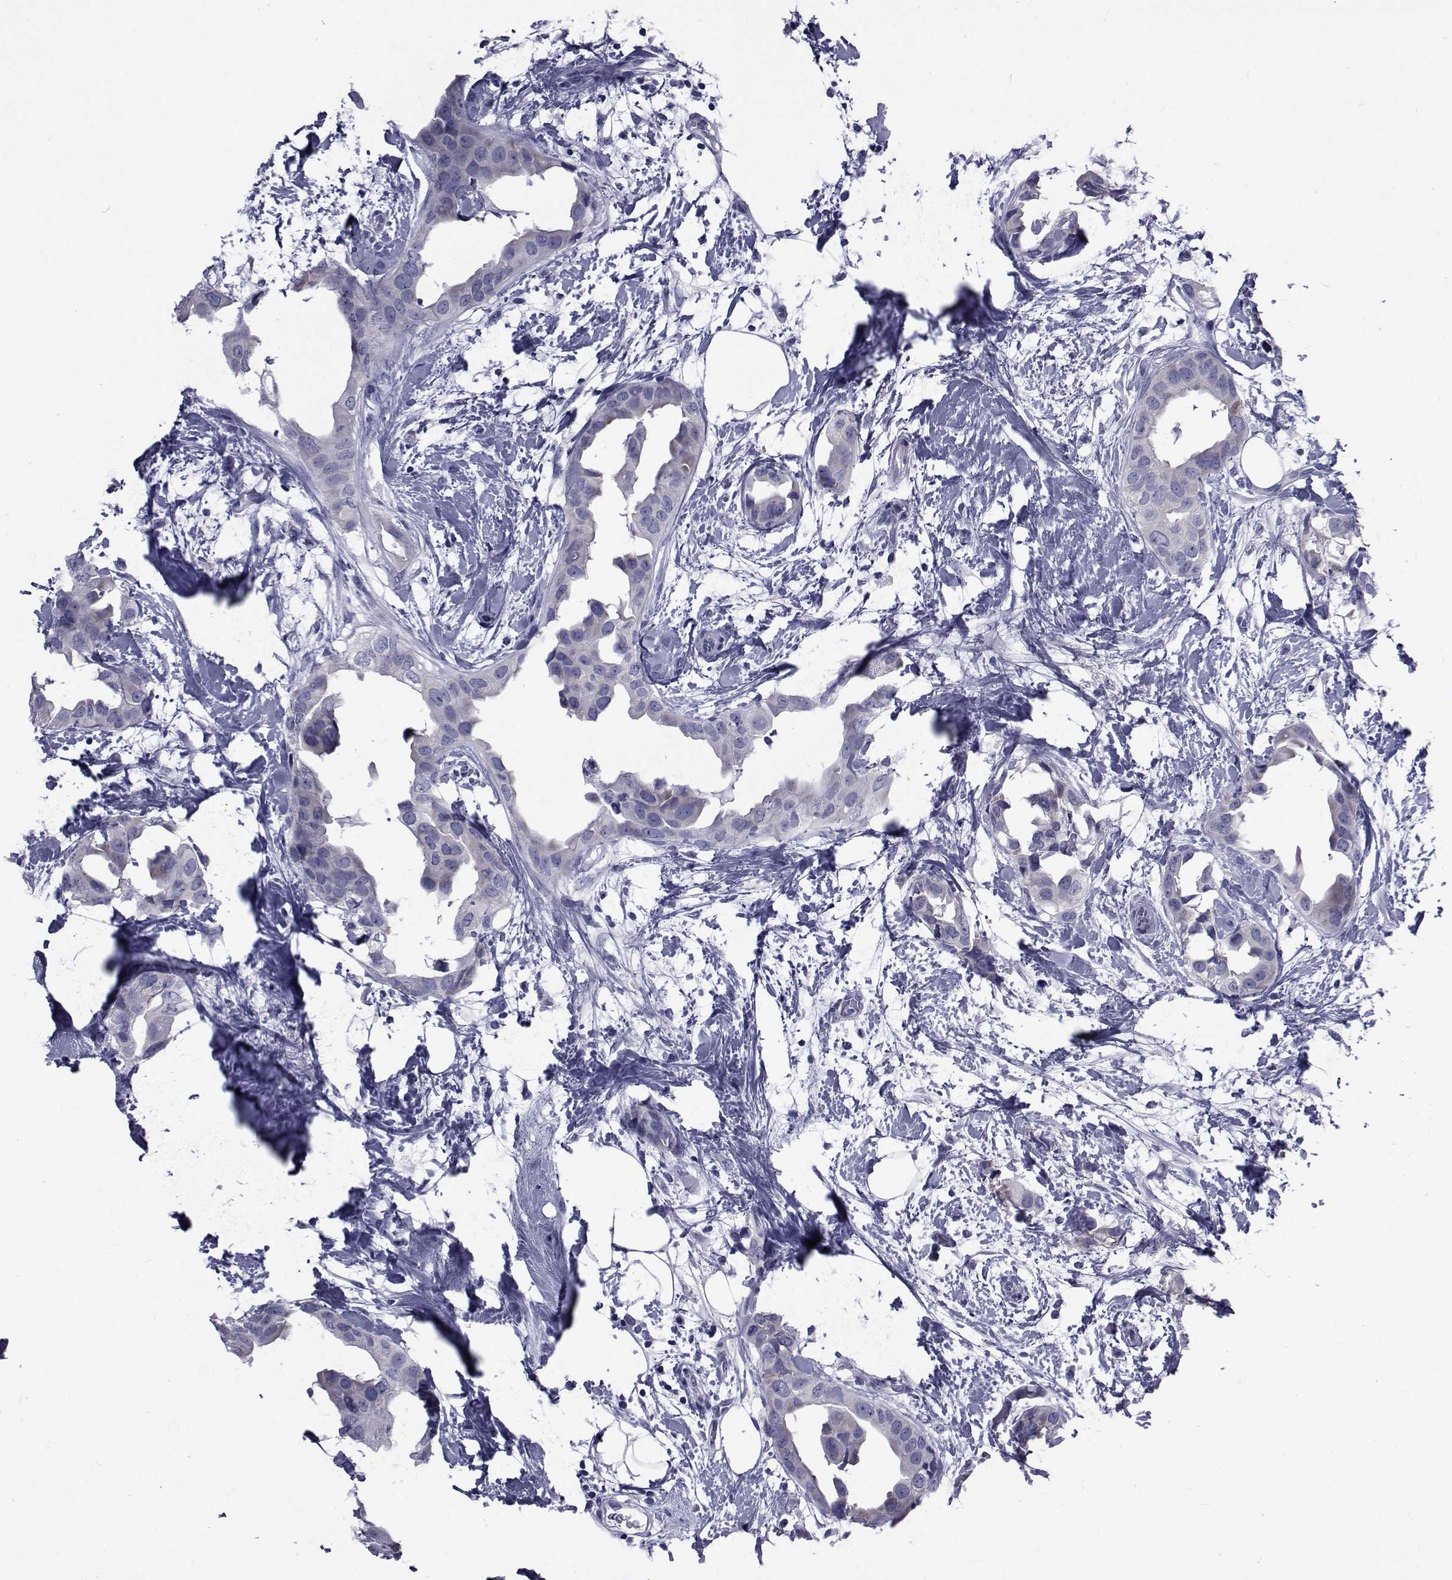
{"staining": {"intensity": "negative", "quantity": "none", "location": "none"}, "tissue": "breast cancer", "cell_type": "Tumor cells", "image_type": "cancer", "snomed": [{"axis": "morphology", "description": "Normal tissue, NOS"}, {"axis": "morphology", "description": "Duct carcinoma"}, {"axis": "topography", "description": "Breast"}], "caption": "Tumor cells are negative for brown protein staining in breast cancer.", "gene": "GKAP1", "patient": {"sex": "female", "age": 40}}